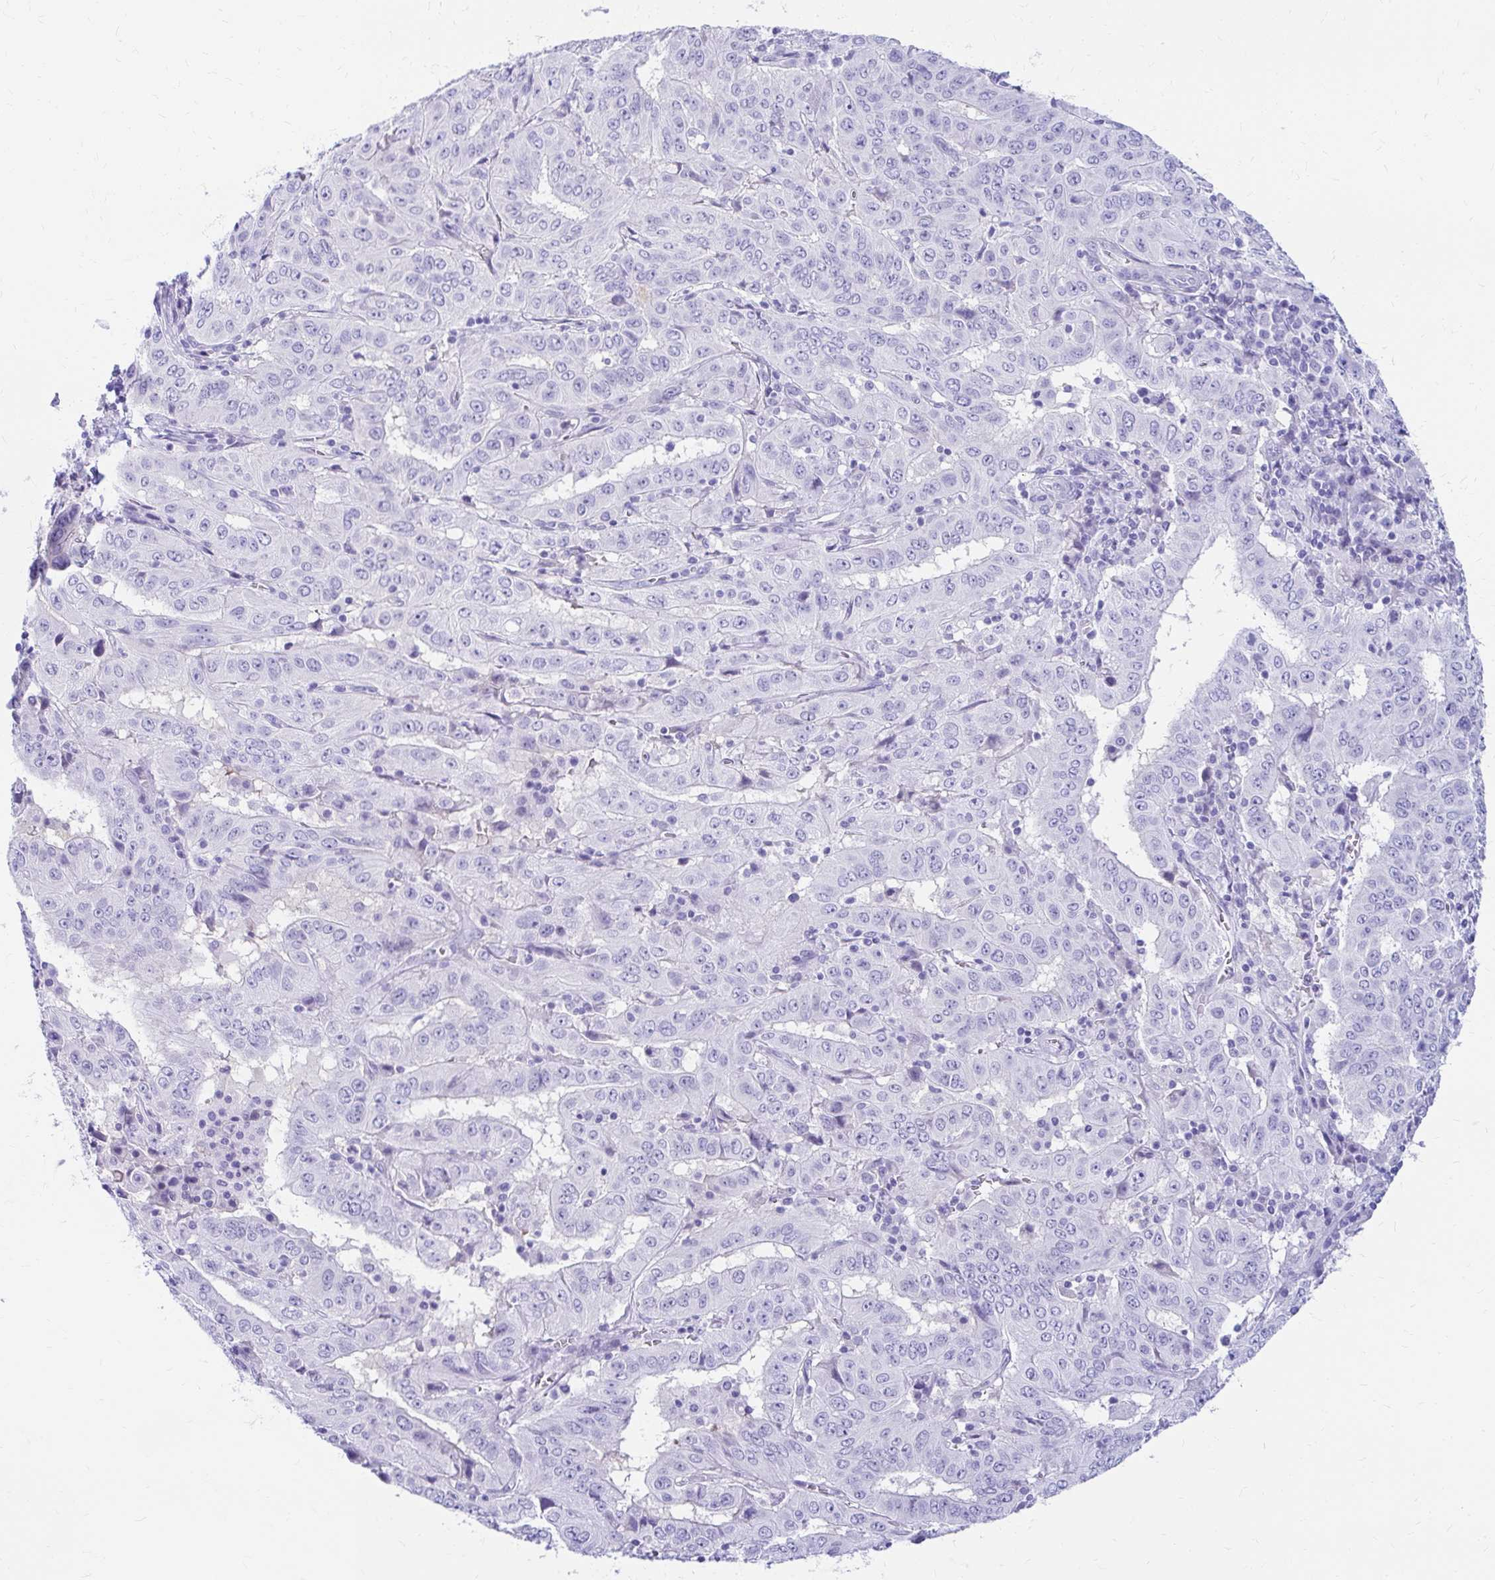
{"staining": {"intensity": "negative", "quantity": "none", "location": "none"}, "tissue": "pancreatic cancer", "cell_type": "Tumor cells", "image_type": "cancer", "snomed": [{"axis": "morphology", "description": "Adenocarcinoma, NOS"}, {"axis": "topography", "description": "Pancreas"}], "caption": "Human pancreatic cancer stained for a protein using IHC exhibits no expression in tumor cells.", "gene": "NSG2", "patient": {"sex": "male", "age": 63}}